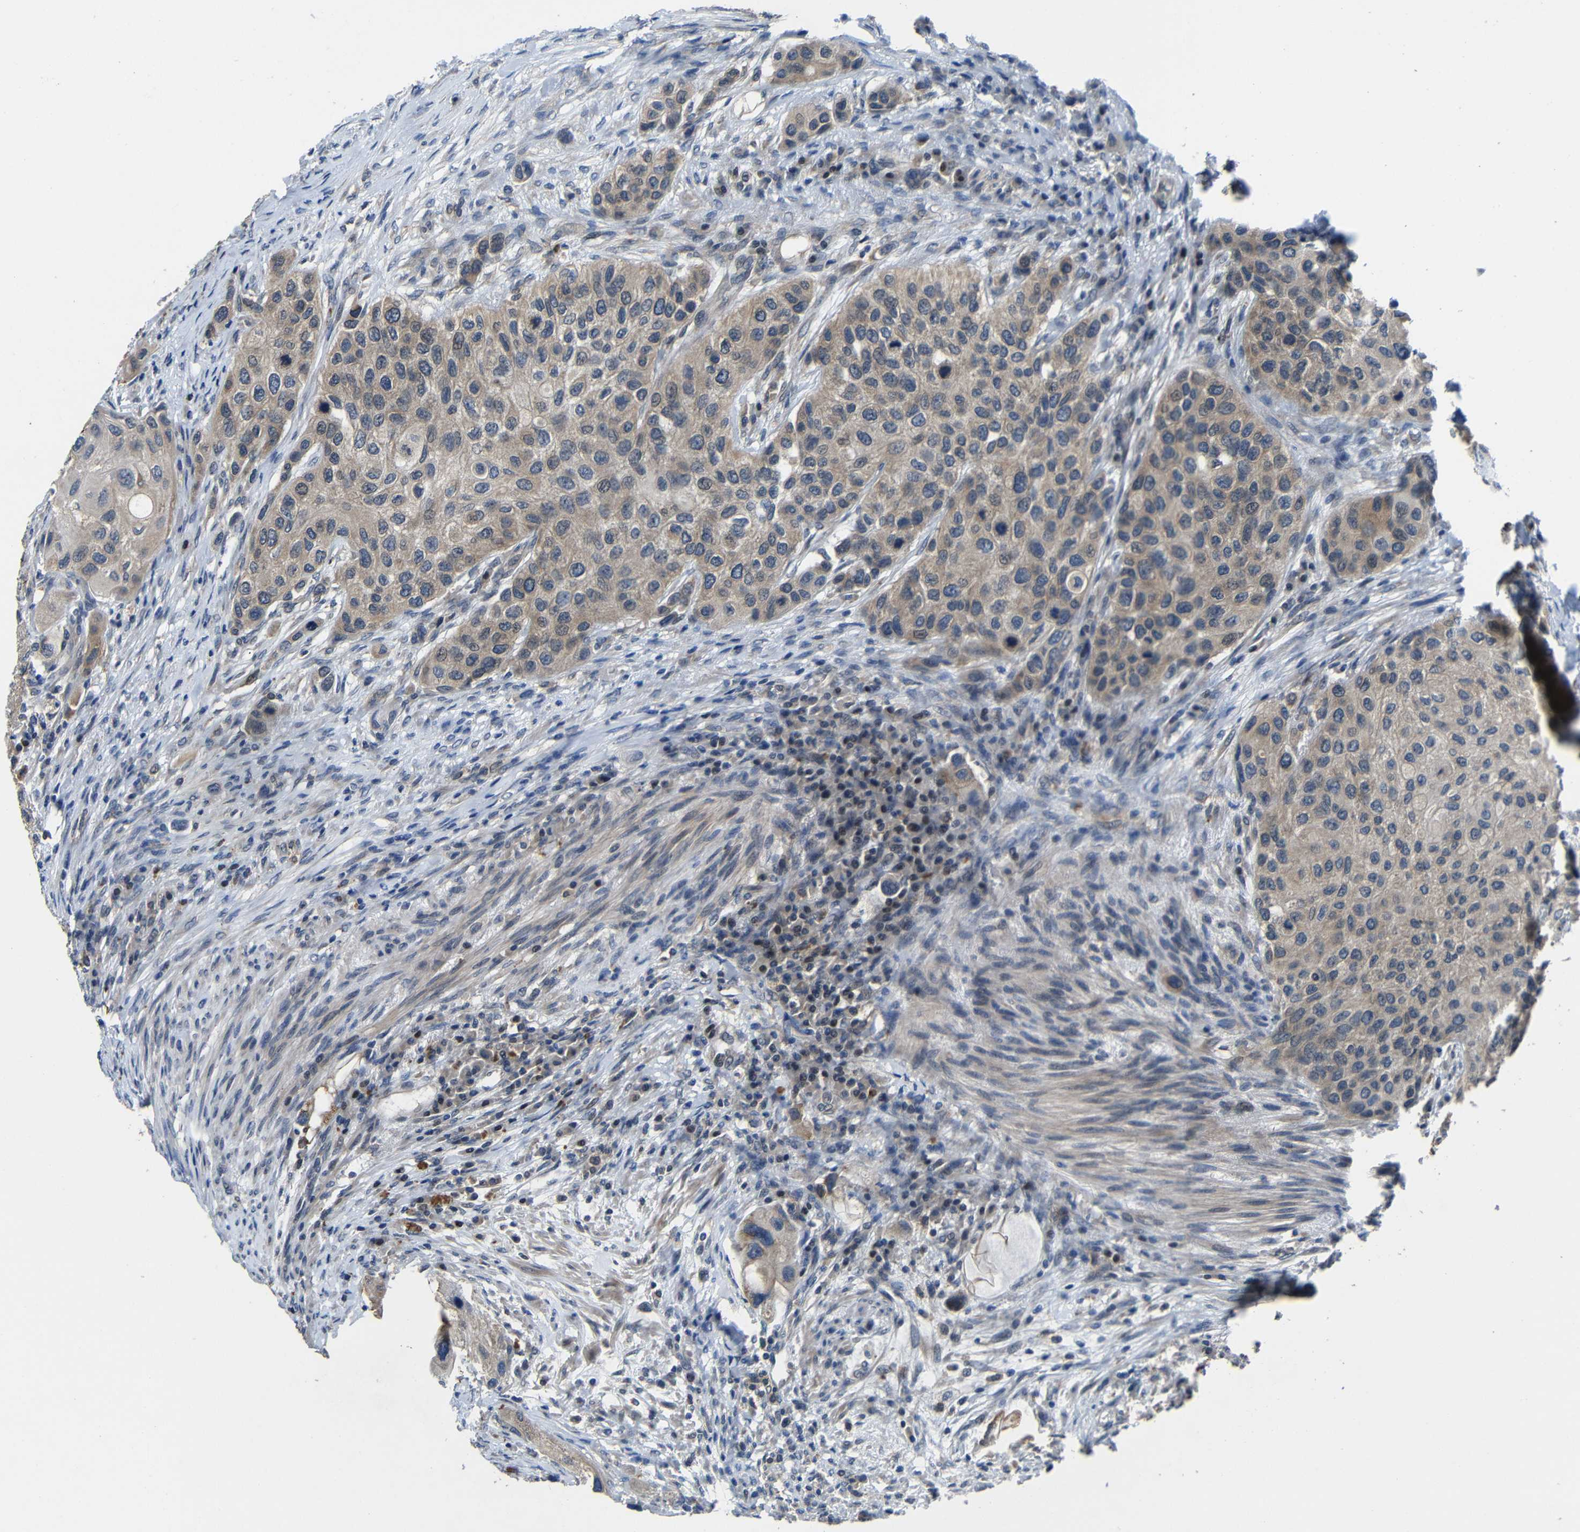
{"staining": {"intensity": "weak", "quantity": ">75%", "location": "cytoplasmic/membranous"}, "tissue": "urothelial cancer", "cell_type": "Tumor cells", "image_type": "cancer", "snomed": [{"axis": "morphology", "description": "Urothelial carcinoma, High grade"}, {"axis": "topography", "description": "Urinary bladder"}], "caption": "Tumor cells reveal weak cytoplasmic/membranous positivity in approximately >75% of cells in urothelial cancer. The staining is performed using DAB (3,3'-diaminobenzidine) brown chromogen to label protein expression. The nuclei are counter-stained blue using hematoxylin.", "gene": "C6orf89", "patient": {"sex": "female", "age": 56}}